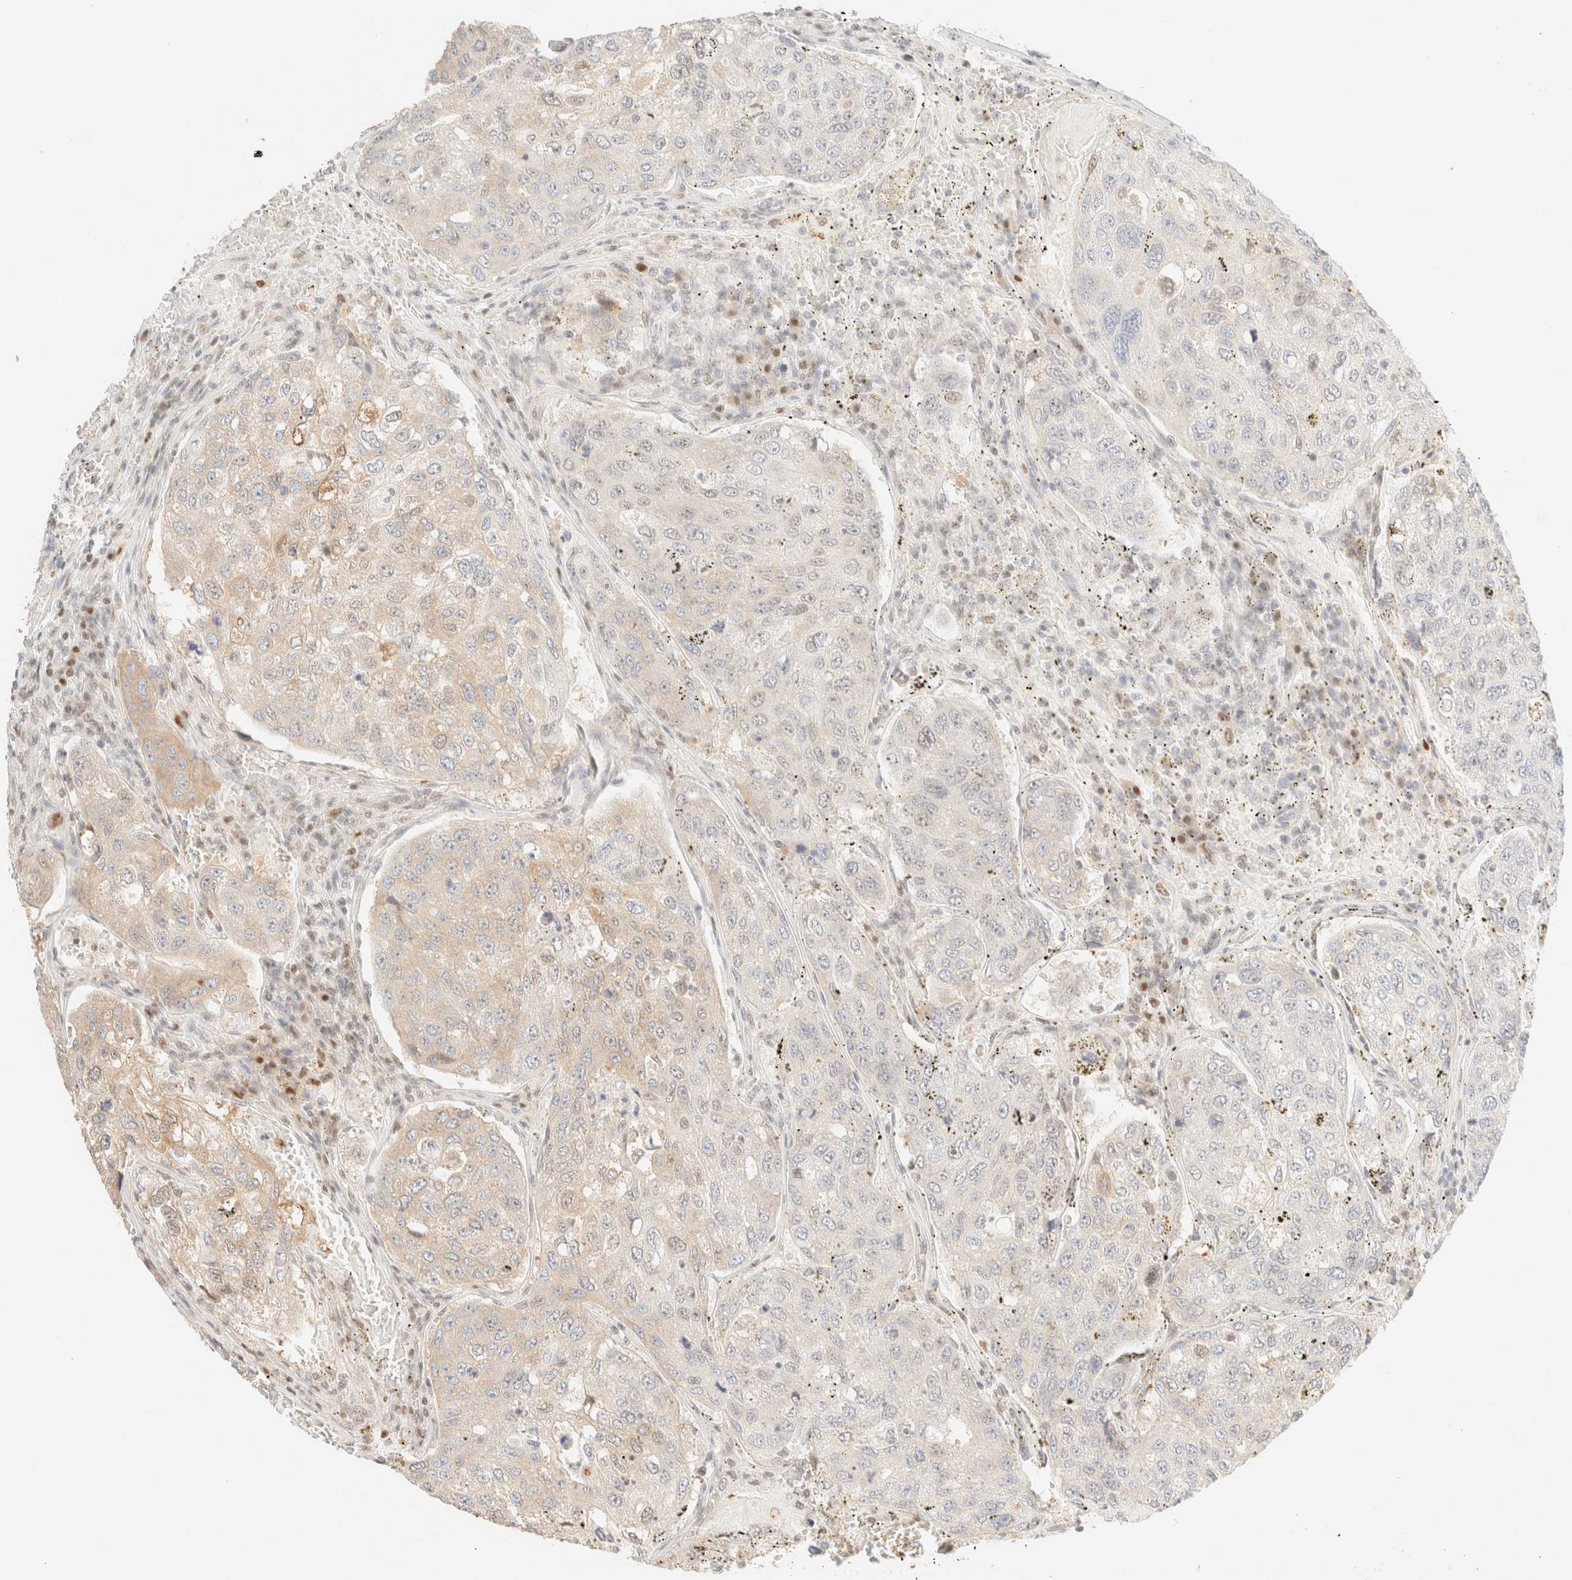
{"staining": {"intensity": "weak", "quantity": "<25%", "location": "cytoplasmic/membranous"}, "tissue": "urothelial cancer", "cell_type": "Tumor cells", "image_type": "cancer", "snomed": [{"axis": "morphology", "description": "Urothelial carcinoma, High grade"}, {"axis": "topography", "description": "Lymph node"}, {"axis": "topography", "description": "Urinary bladder"}], "caption": "Protein analysis of high-grade urothelial carcinoma shows no significant staining in tumor cells.", "gene": "TSR1", "patient": {"sex": "male", "age": 51}}